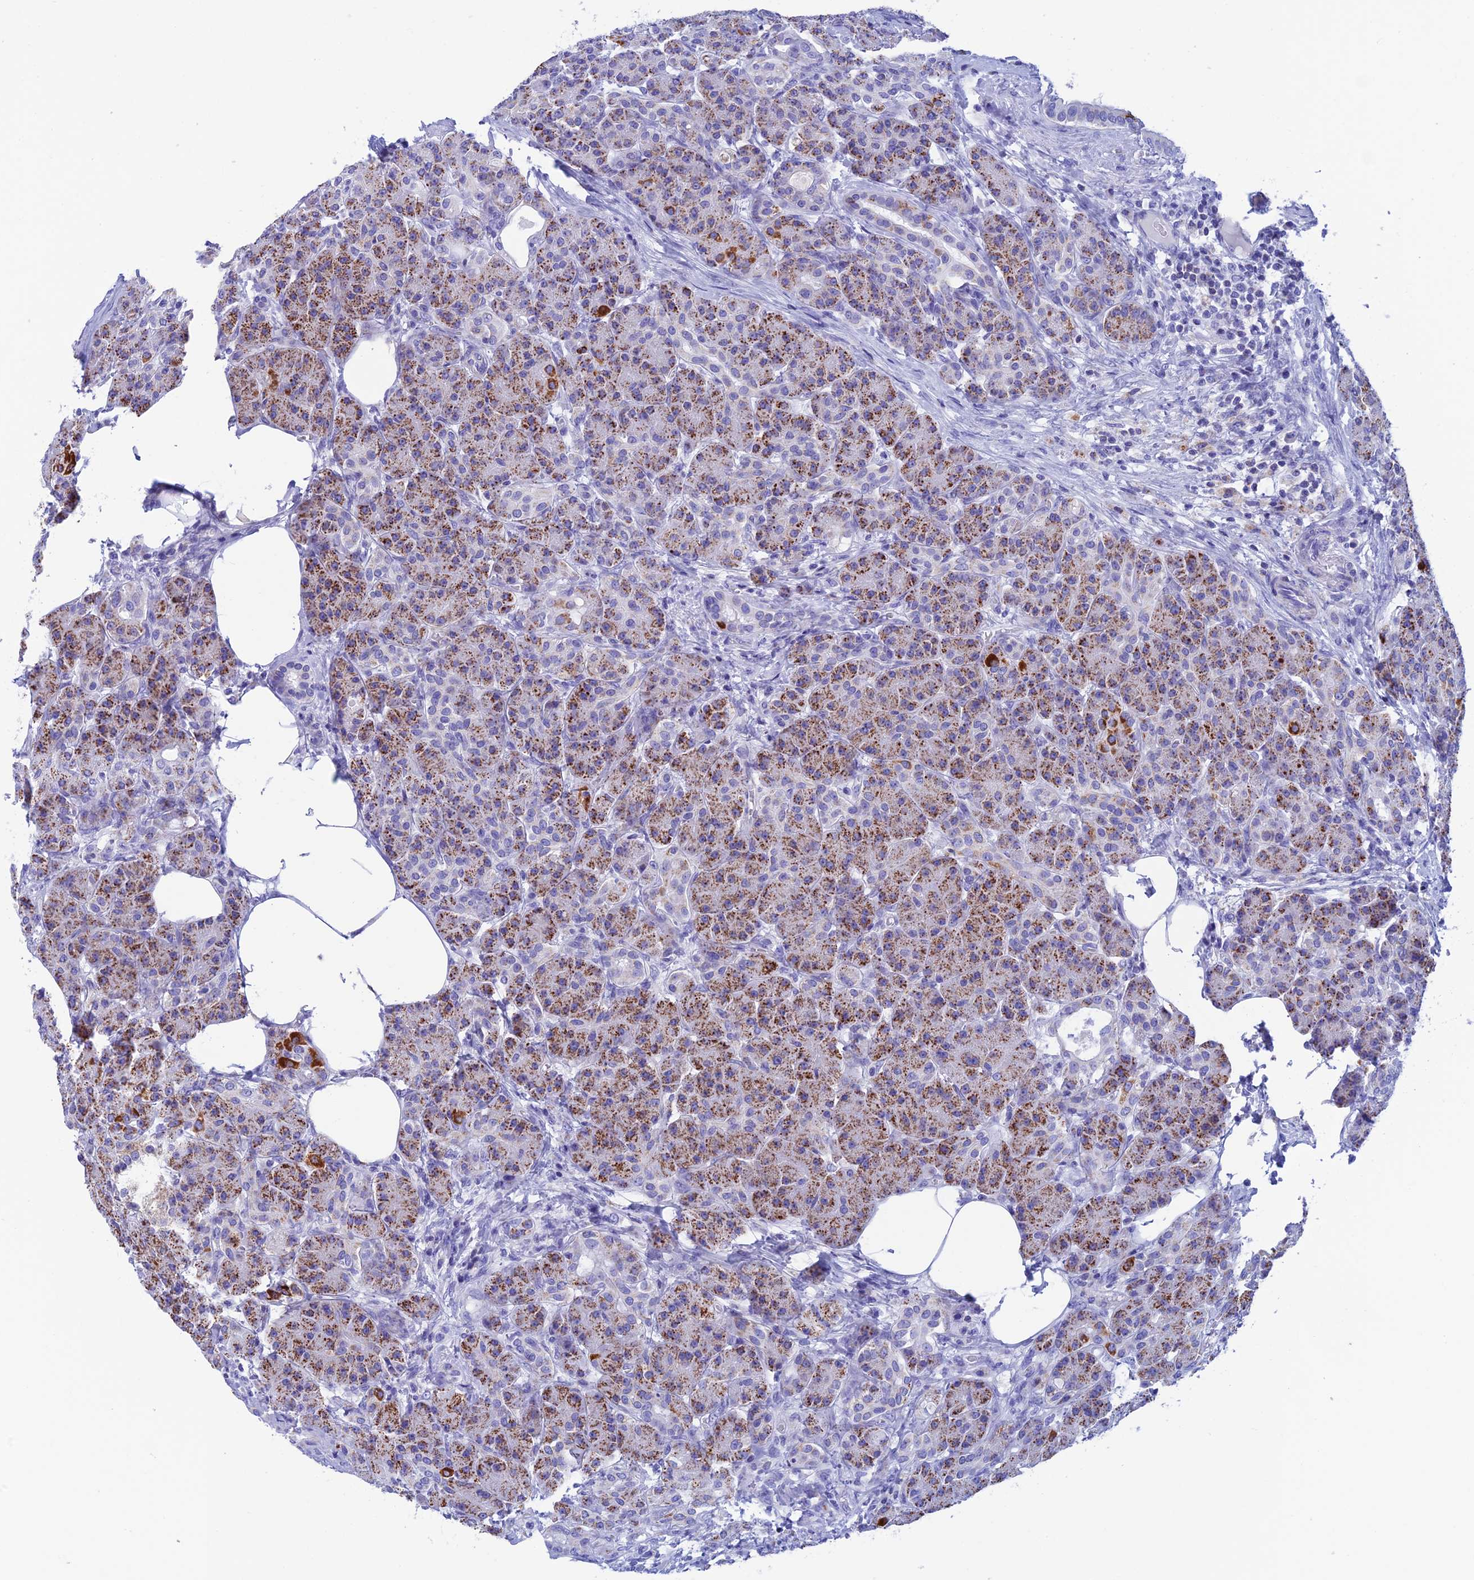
{"staining": {"intensity": "moderate", "quantity": "25%-75%", "location": "cytoplasmic/membranous"}, "tissue": "pancreas", "cell_type": "Exocrine glandular cells", "image_type": "normal", "snomed": [{"axis": "morphology", "description": "Normal tissue, NOS"}, {"axis": "topography", "description": "Pancreas"}], "caption": "Immunohistochemistry (IHC) micrograph of normal pancreas: pancreas stained using immunohistochemistry reveals medium levels of moderate protein expression localized specifically in the cytoplasmic/membranous of exocrine glandular cells, appearing as a cytoplasmic/membranous brown color.", "gene": "NXPE4", "patient": {"sex": "male", "age": 63}}